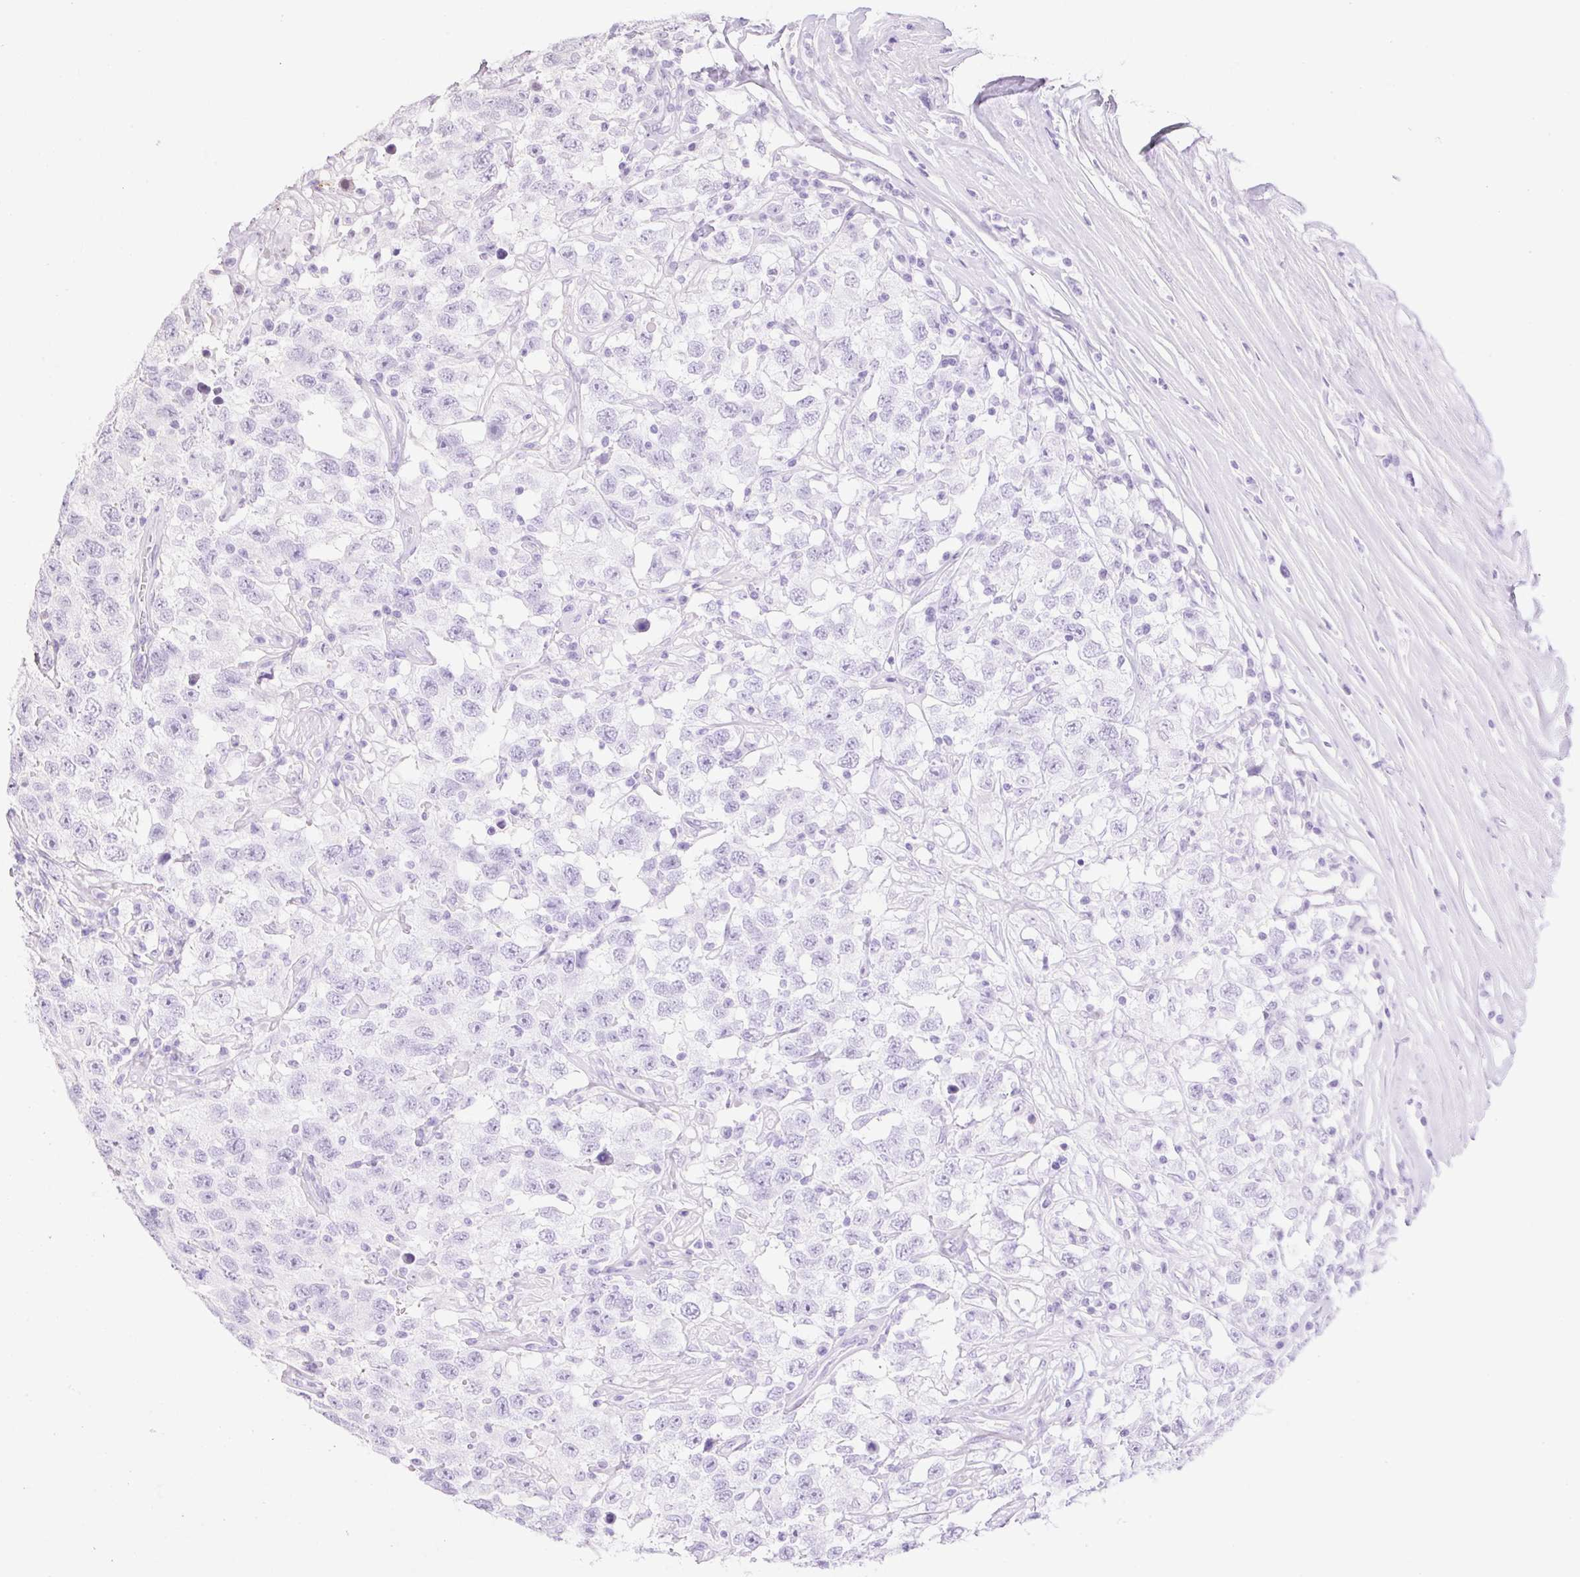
{"staining": {"intensity": "negative", "quantity": "none", "location": "none"}, "tissue": "testis cancer", "cell_type": "Tumor cells", "image_type": "cancer", "snomed": [{"axis": "morphology", "description": "Seminoma, NOS"}, {"axis": "topography", "description": "Testis"}], "caption": "DAB immunohistochemical staining of testis cancer demonstrates no significant positivity in tumor cells. (Stains: DAB immunohistochemistry (IHC) with hematoxylin counter stain, Microscopy: brightfield microscopy at high magnification).", "gene": "RIPPLY3", "patient": {"sex": "male", "age": 41}}